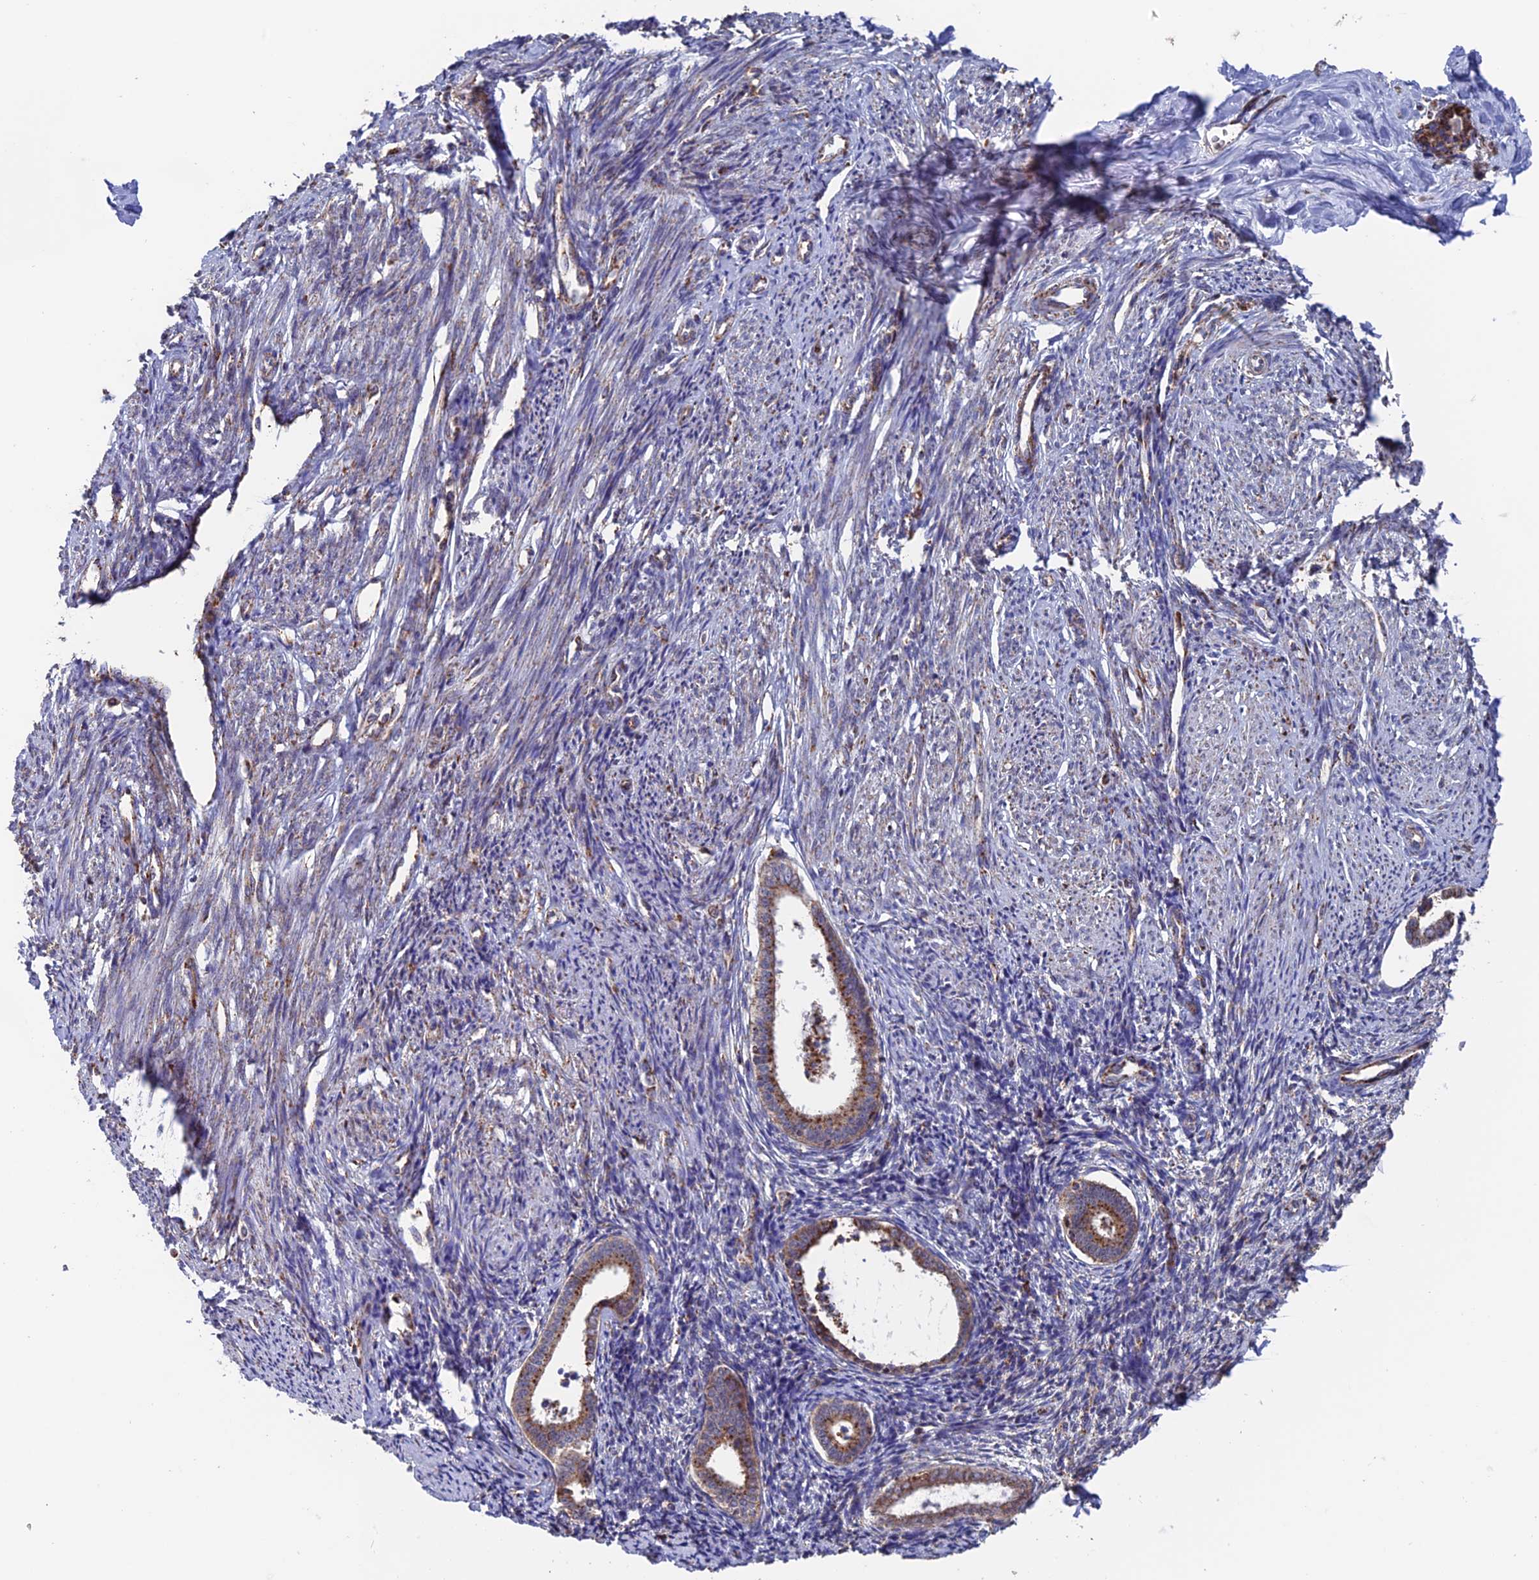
{"staining": {"intensity": "negative", "quantity": "none", "location": "none"}, "tissue": "endometrium", "cell_type": "Cells in endometrial stroma", "image_type": "normal", "snomed": [{"axis": "morphology", "description": "Normal tissue, NOS"}, {"axis": "topography", "description": "Endometrium"}], "caption": "Cells in endometrial stroma are negative for protein expression in unremarkable human endometrium. (Stains: DAB (3,3'-diaminobenzidine) immunohistochemistry with hematoxylin counter stain, Microscopy: brightfield microscopy at high magnification).", "gene": "DTYMK", "patient": {"sex": "female", "age": 56}}